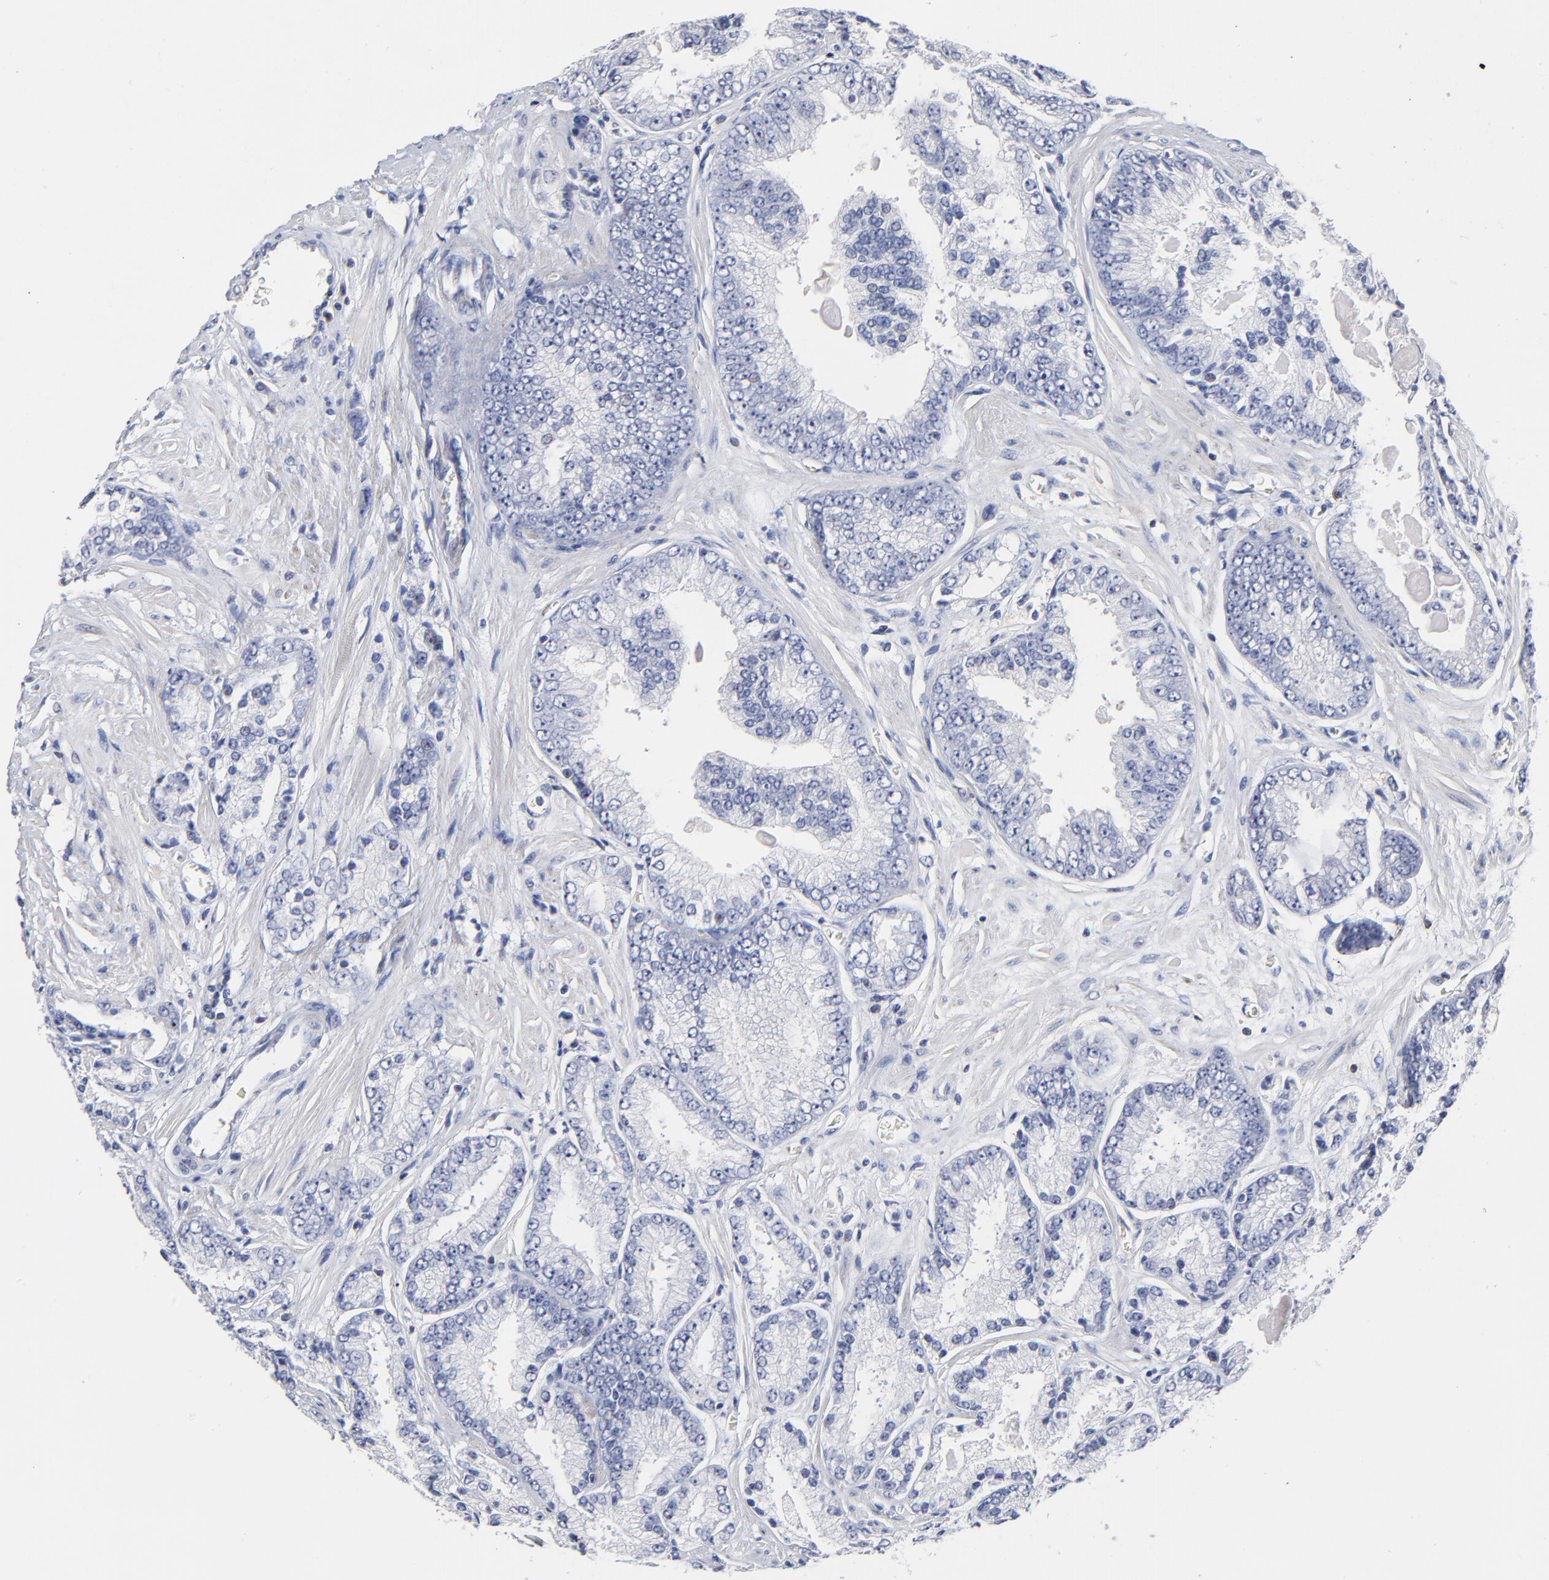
{"staining": {"intensity": "negative", "quantity": "none", "location": "none"}, "tissue": "prostate cancer", "cell_type": "Tumor cells", "image_type": "cancer", "snomed": [{"axis": "morphology", "description": "Adenocarcinoma, High grade"}, {"axis": "topography", "description": "Prostate"}], "caption": "A histopathology image of human prostate high-grade adenocarcinoma is negative for staining in tumor cells. Brightfield microscopy of immunohistochemistry stained with DAB (3,3'-diaminobenzidine) (brown) and hematoxylin (blue), captured at high magnification.", "gene": "TRAT1", "patient": {"sex": "male", "age": 71}}